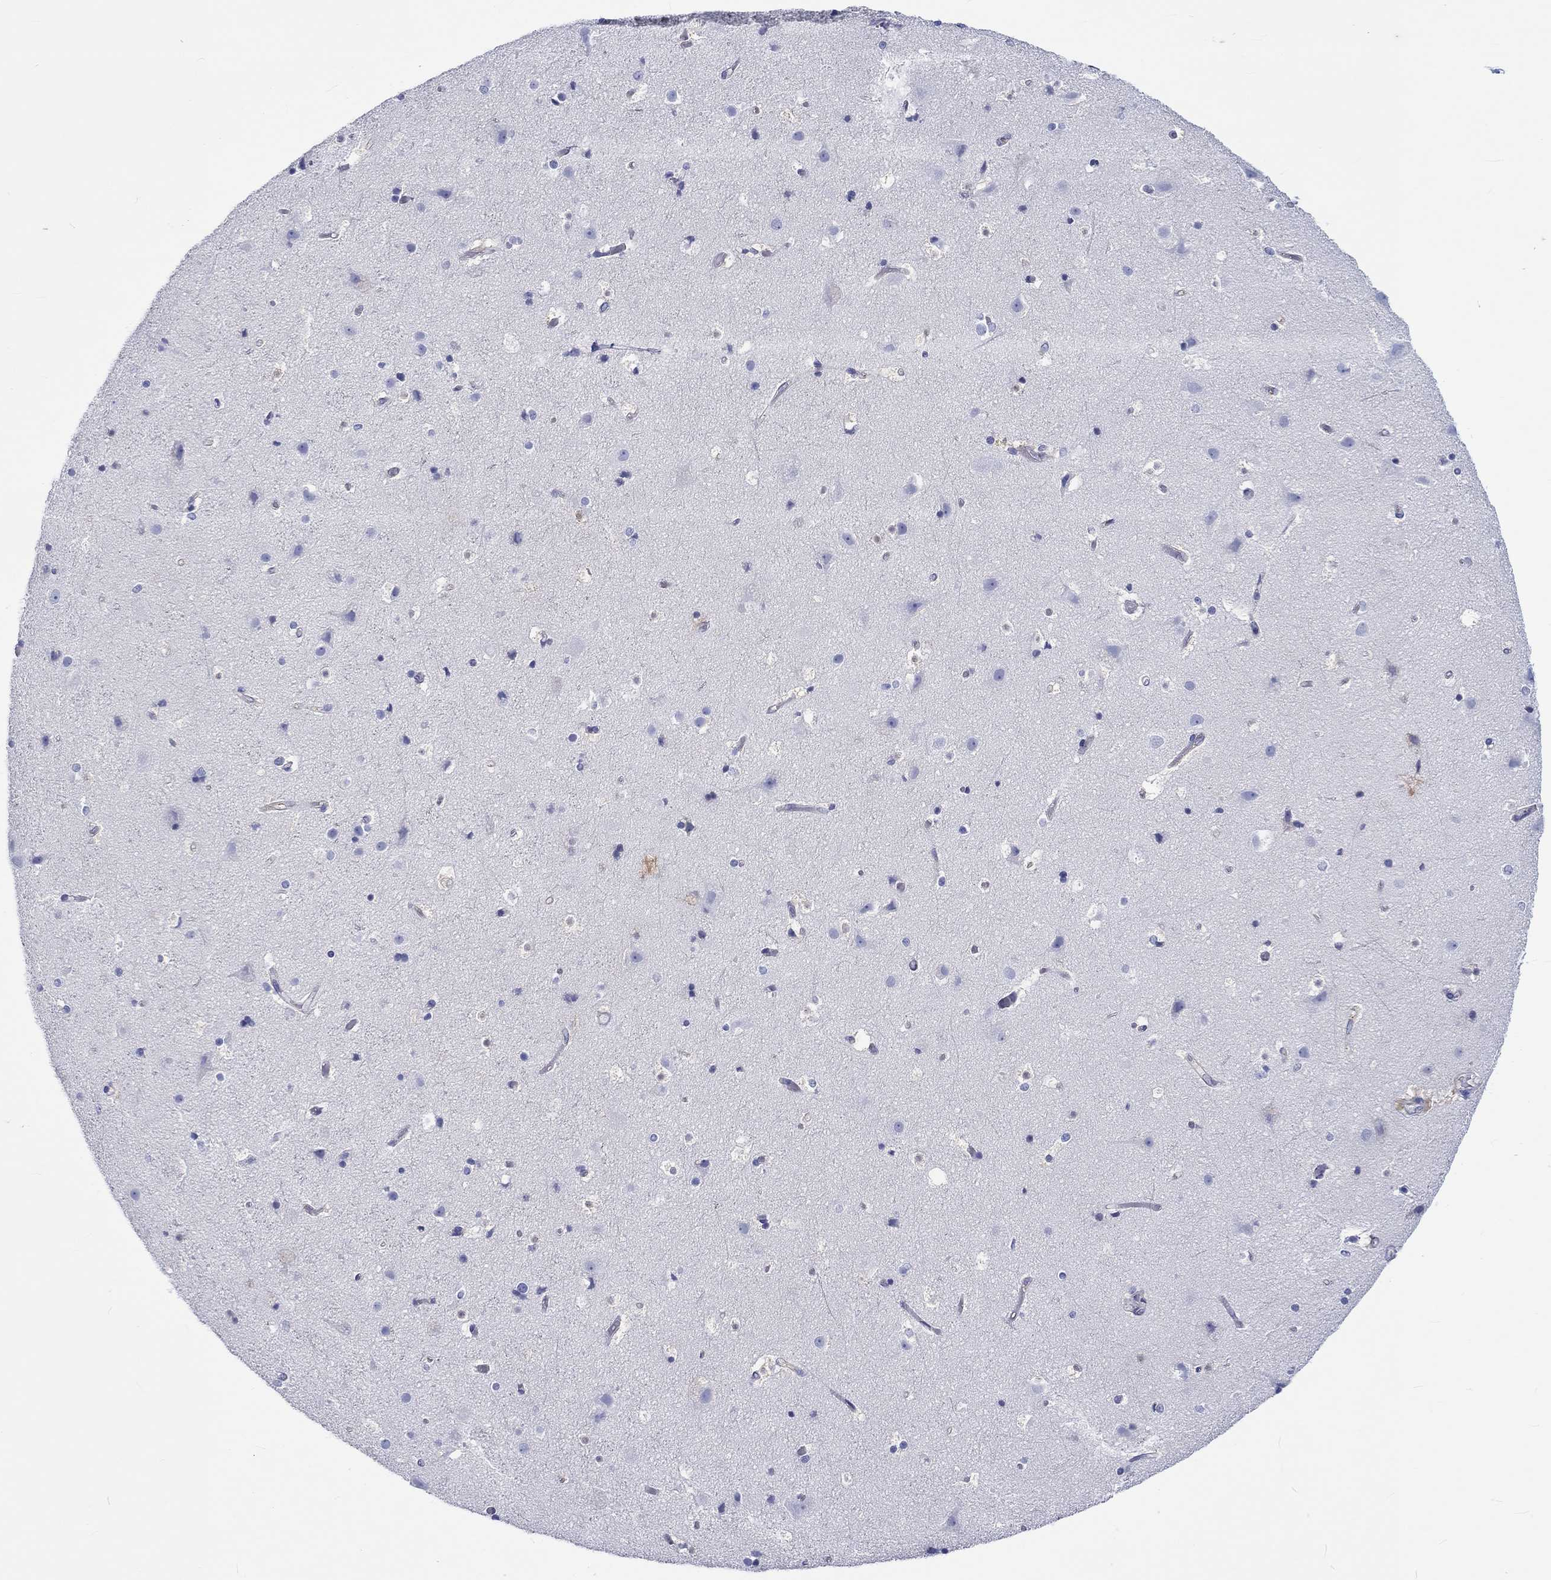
{"staining": {"intensity": "negative", "quantity": "none", "location": "none"}, "tissue": "cerebral cortex", "cell_type": "Endothelial cells", "image_type": "normal", "snomed": [{"axis": "morphology", "description": "Normal tissue, NOS"}, {"axis": "topography", "description": "Cerebral cortex"}], "caption": "This image is of normal cerebral cortex stained with immunohistochemistry (IHC) to label a protein in brown with the nuclei are counter-stained blue. There is no positivity in endothelial cells. (Stains: DAB immunohistochemistry (IHC) with hematoxylin counter stain, Microscopy: brightfield microscopy at high magnification).", "gene": "CDY1B", "patient": {"sex": "female", "age": 52}}